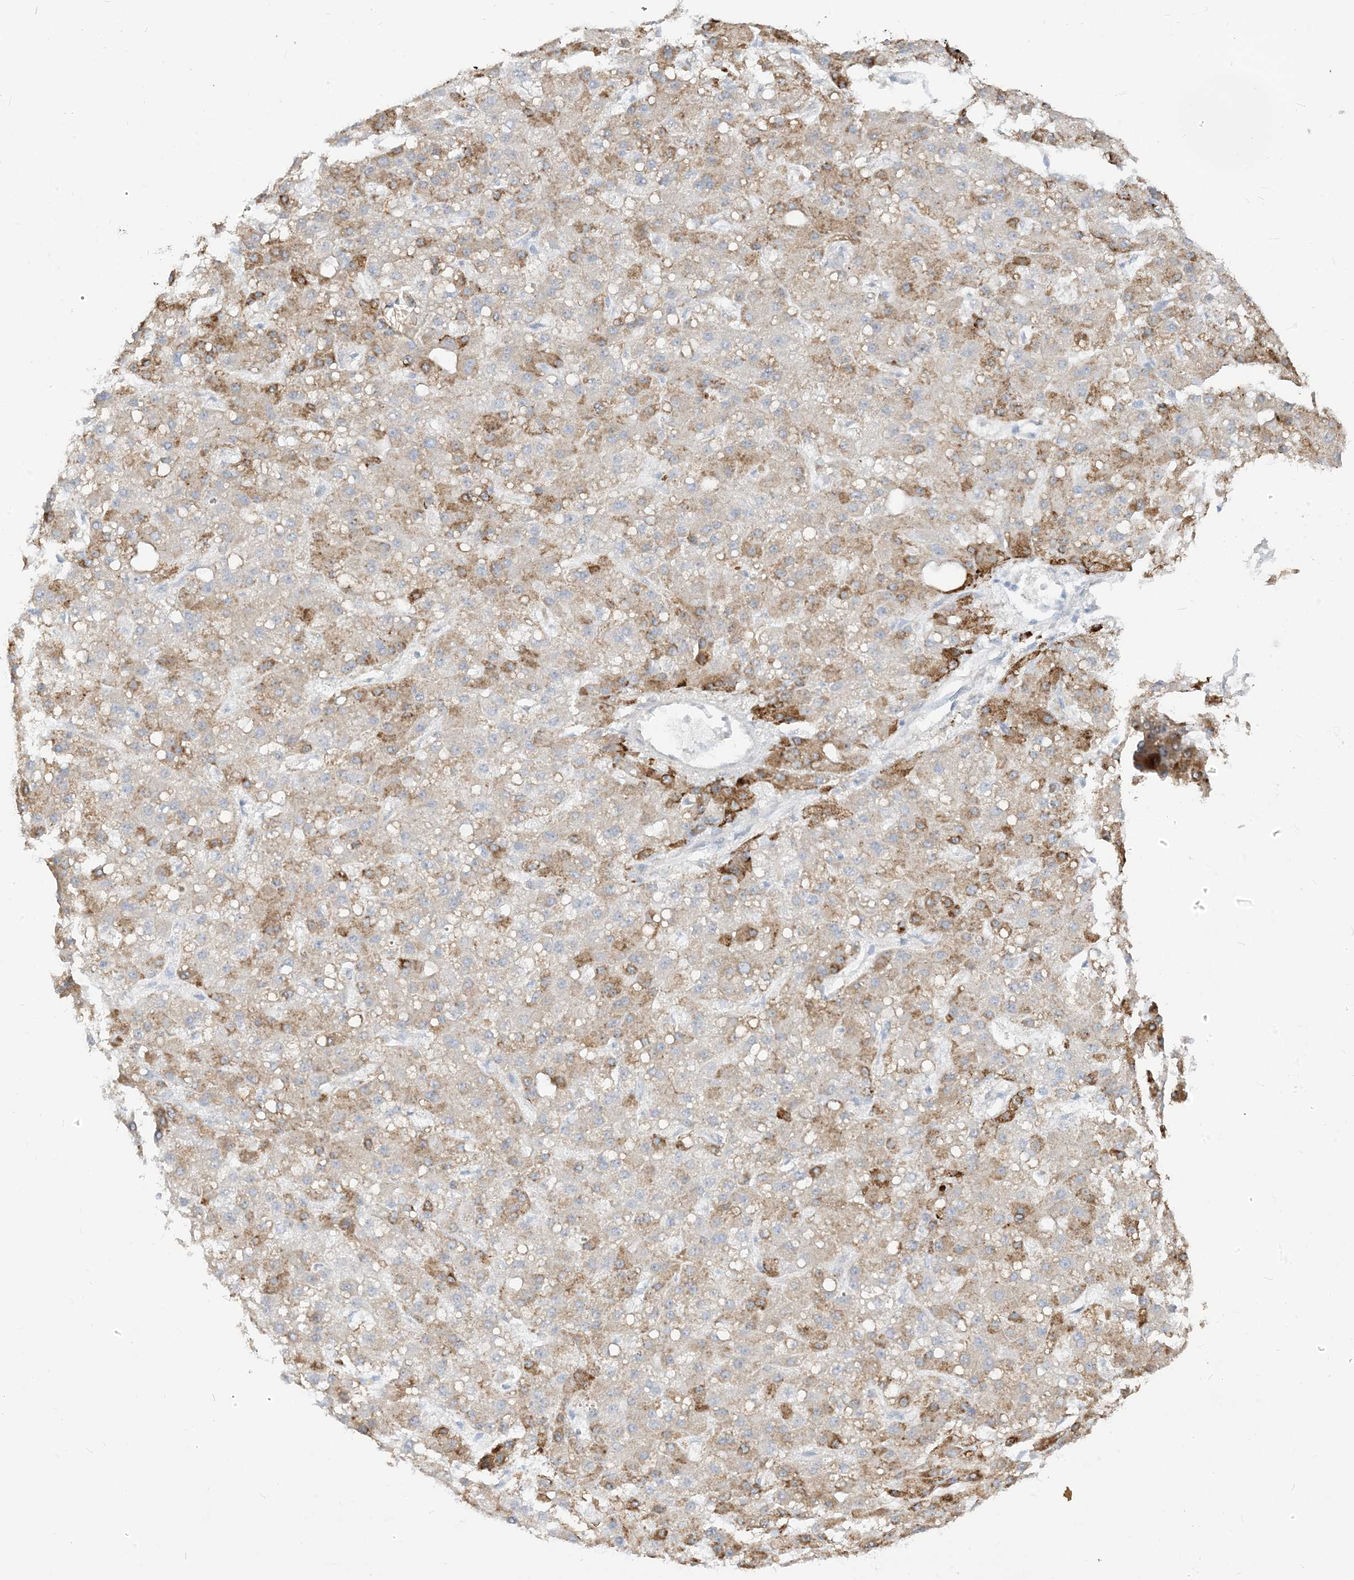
{"staining": {"intensity": "moderate", "quantity": "25%-75%", "location": "cytoplasmic/membranous"}, "tissue": "liver cancer", "cell_type": "Tumor cells", "image_type": "cancer", "snomed": [{"axis": "morphology", "description": "Carcinoma, Hepatocellular, NOS"}, {"axis": "topography", "description": "Liver"}], "caption": "DAB immunohistochemical staining of human liver cancer shows moderate cytoplasmic/membranous protein expression in approximately 25%-75% of tumor cells. Ihc stains the protein of interest in brown and the nuclei are stained blue.", "gene": "LOXL3", "patient": {"sex": "male", "age": 67}}